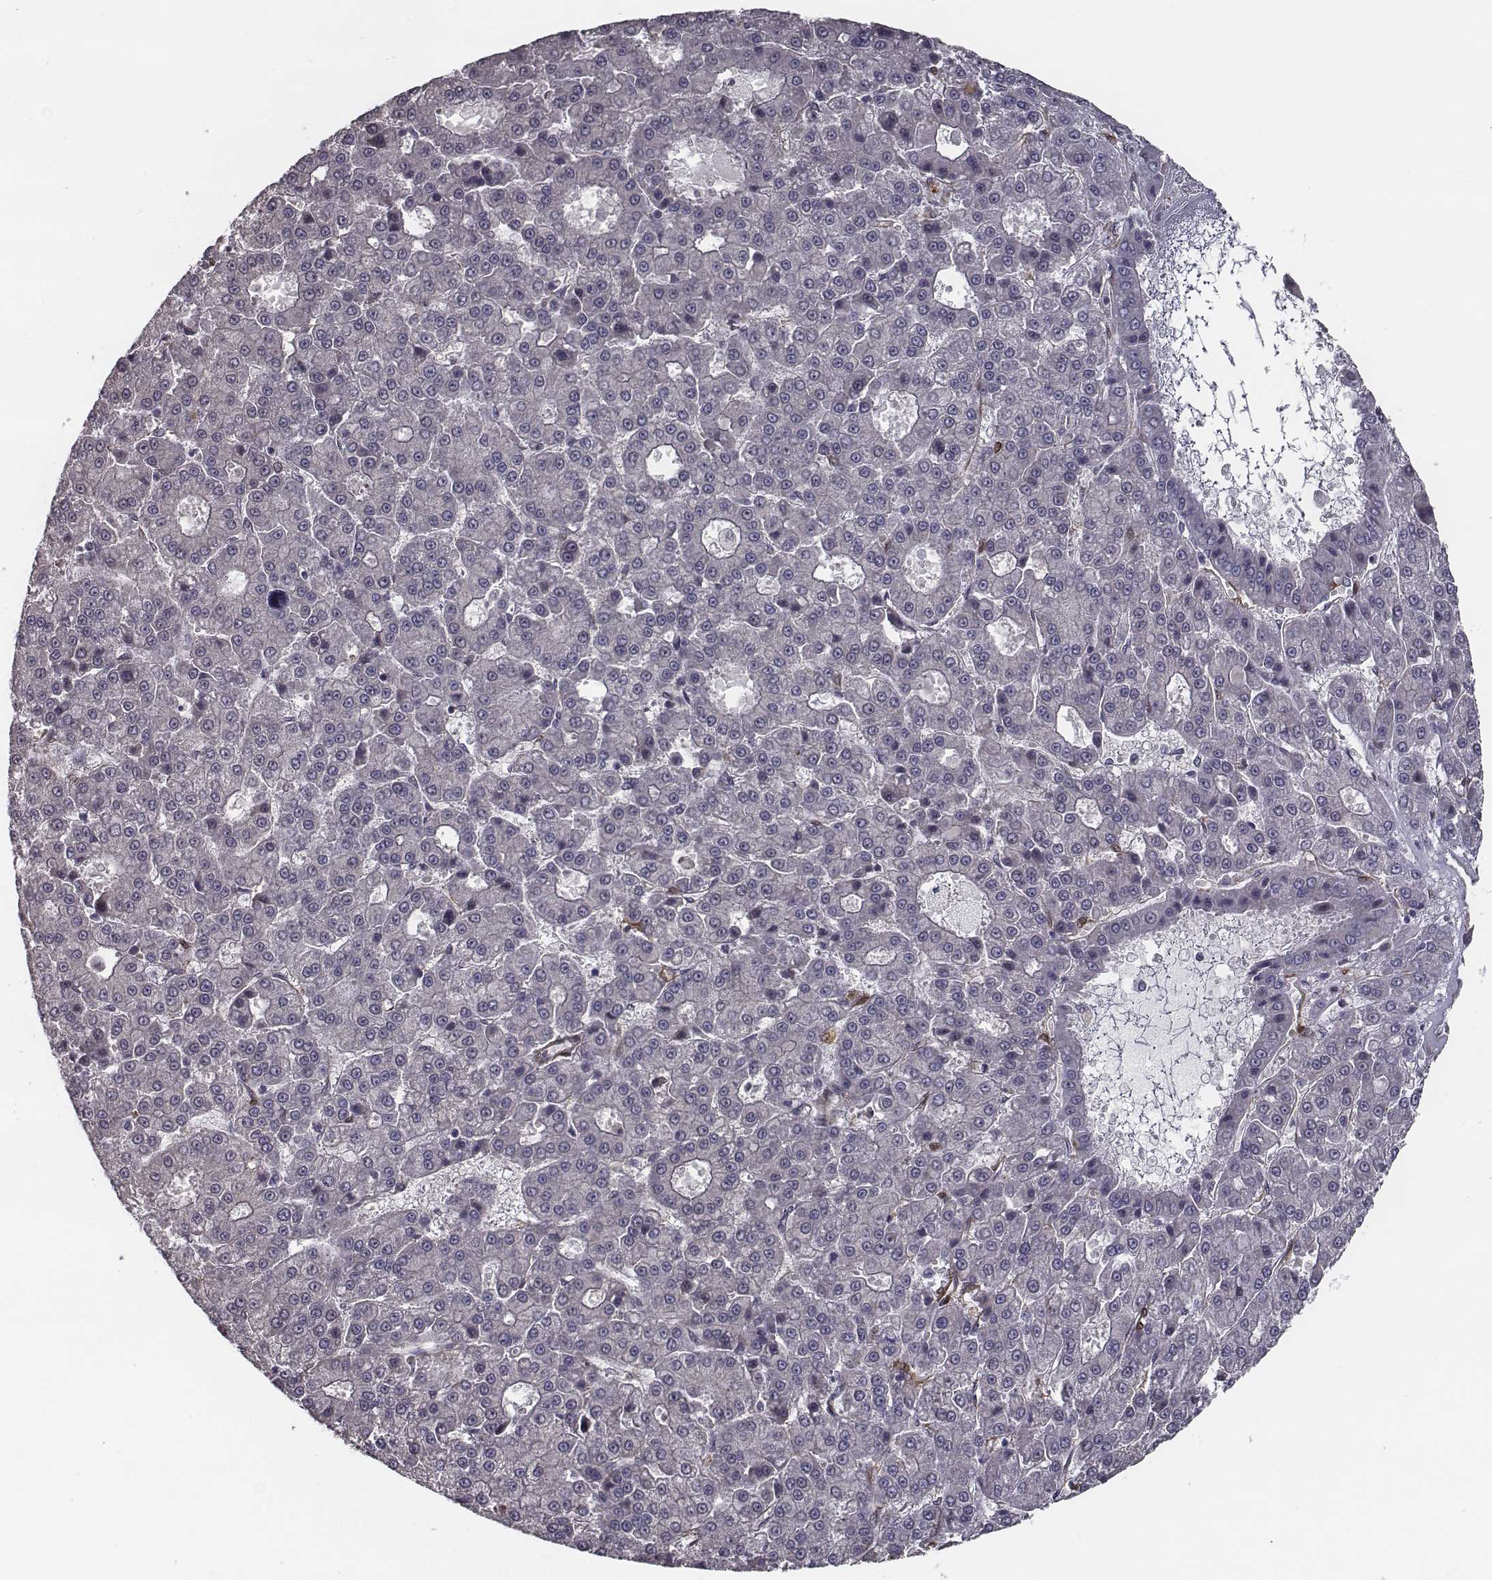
{"staining": {"intensity": "negative", "quantity": "none", "location": "none"}, "tissue": "liver cancer", "cell_type": "Tumor cells", "image_type": "cancer", "snomed": [{"axis": "morphology", "description": "Carcinoma, Hepatocellular, NOS"}, {"axis": "topography", "description": "Liver"}], "caption": "Immunohistochemical staining of human liver hepatocellular carcinoma demonstrates no significant staining in tumor cells.", "gene": "ISYNA1", "patient": {"sex": "male", "age": 70}}